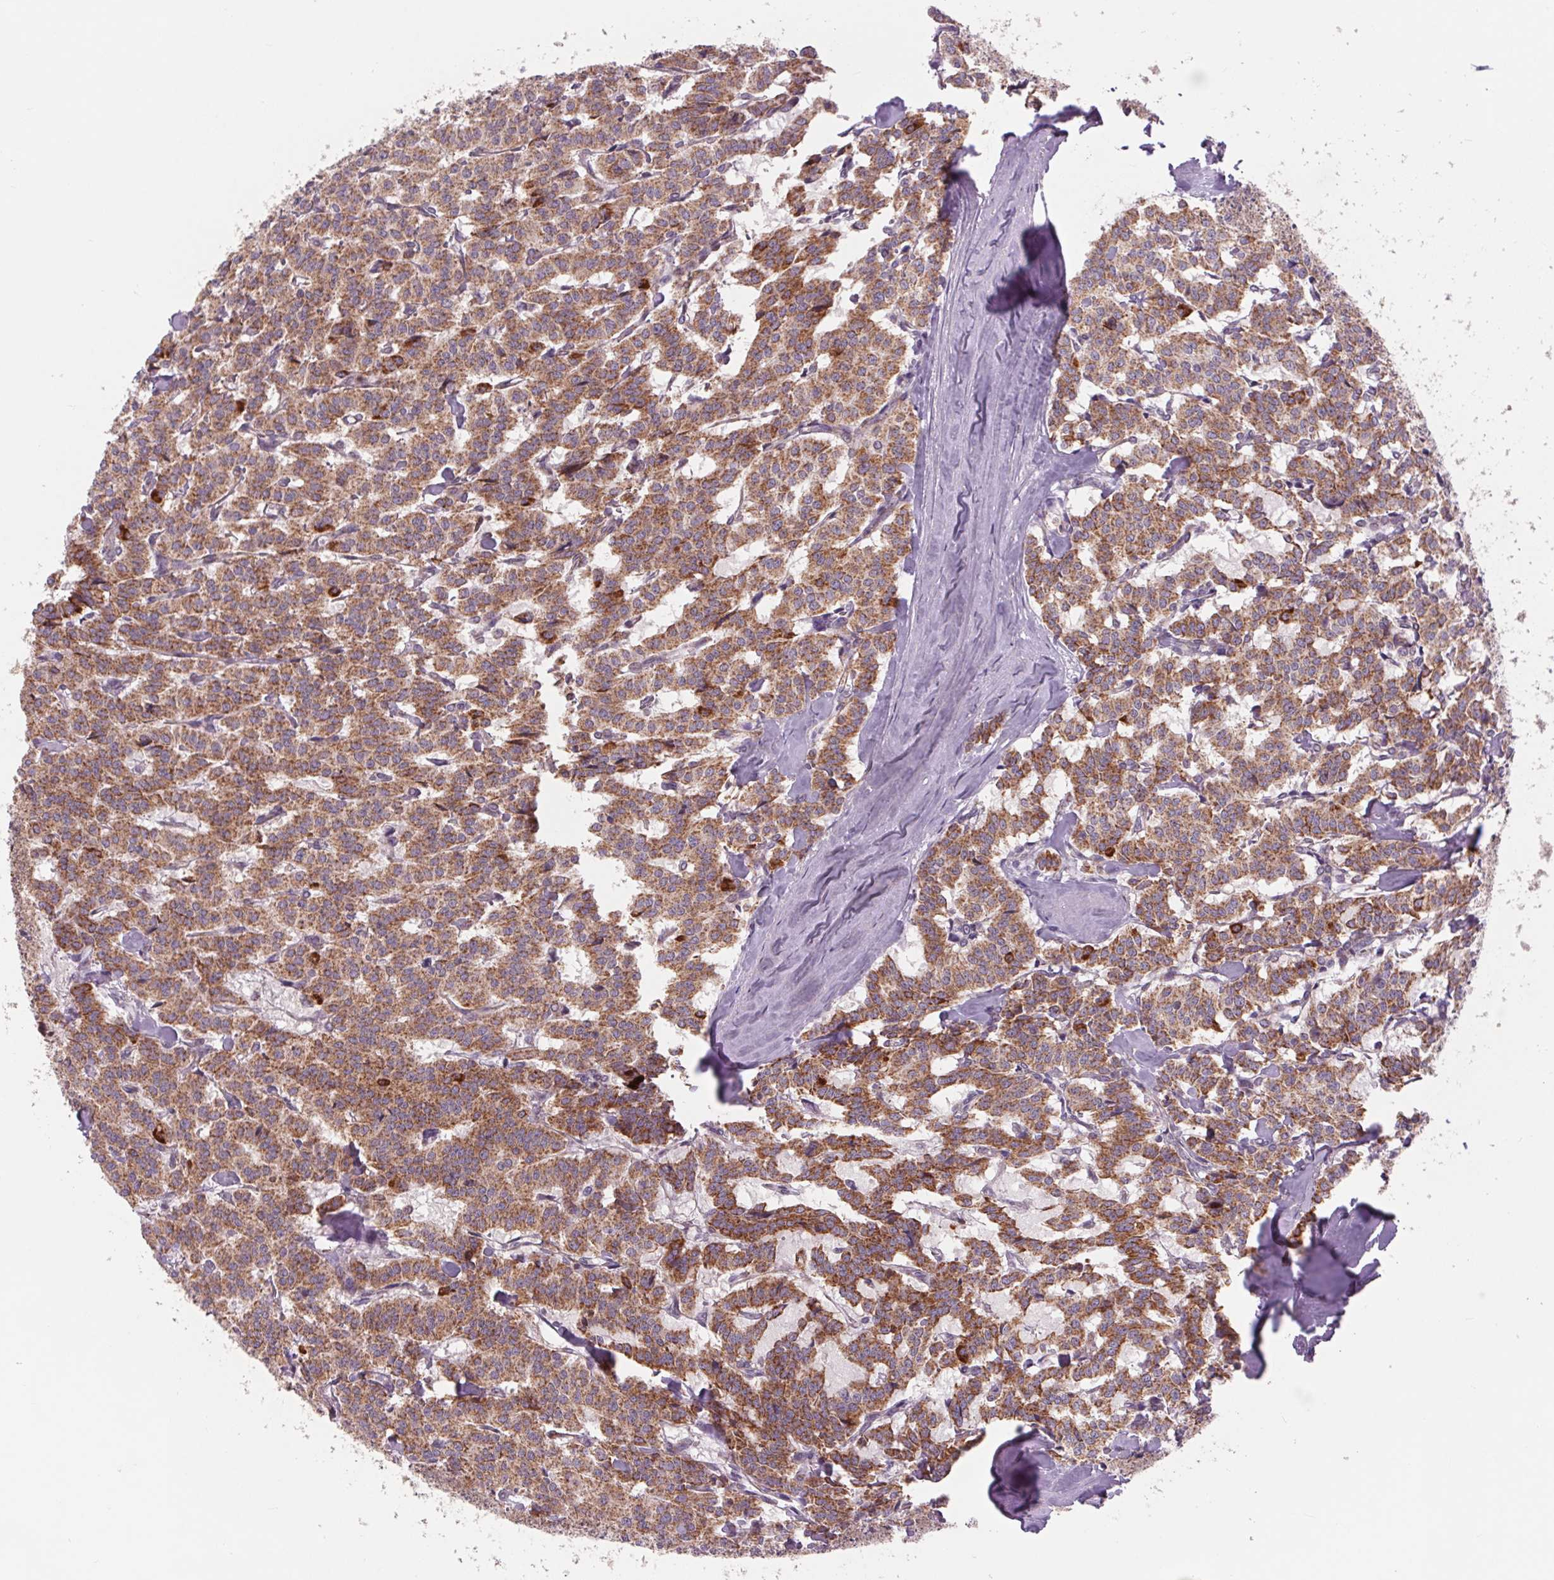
{"staining": {"intensity": "moderate", "quantity": ">75%", "location": "cytoplasmic/membranous"}, "tissue": "carcinoid", "cell_type": "Tumor cells", "image_type": "cancer", "snomed": [{"axis": "morphology", "description": "Carcinoid, malignant, NOS"}, {"axis": "topography", "description": "Lung"}], "caption": "Protein staining of malignant carcinoid tissue displays moderate cytoplasmic/membranous positivity in approximately >75% of tumor cells.", "gene": "COX6A1", "patient": {"sex": "female", "age": 46}}